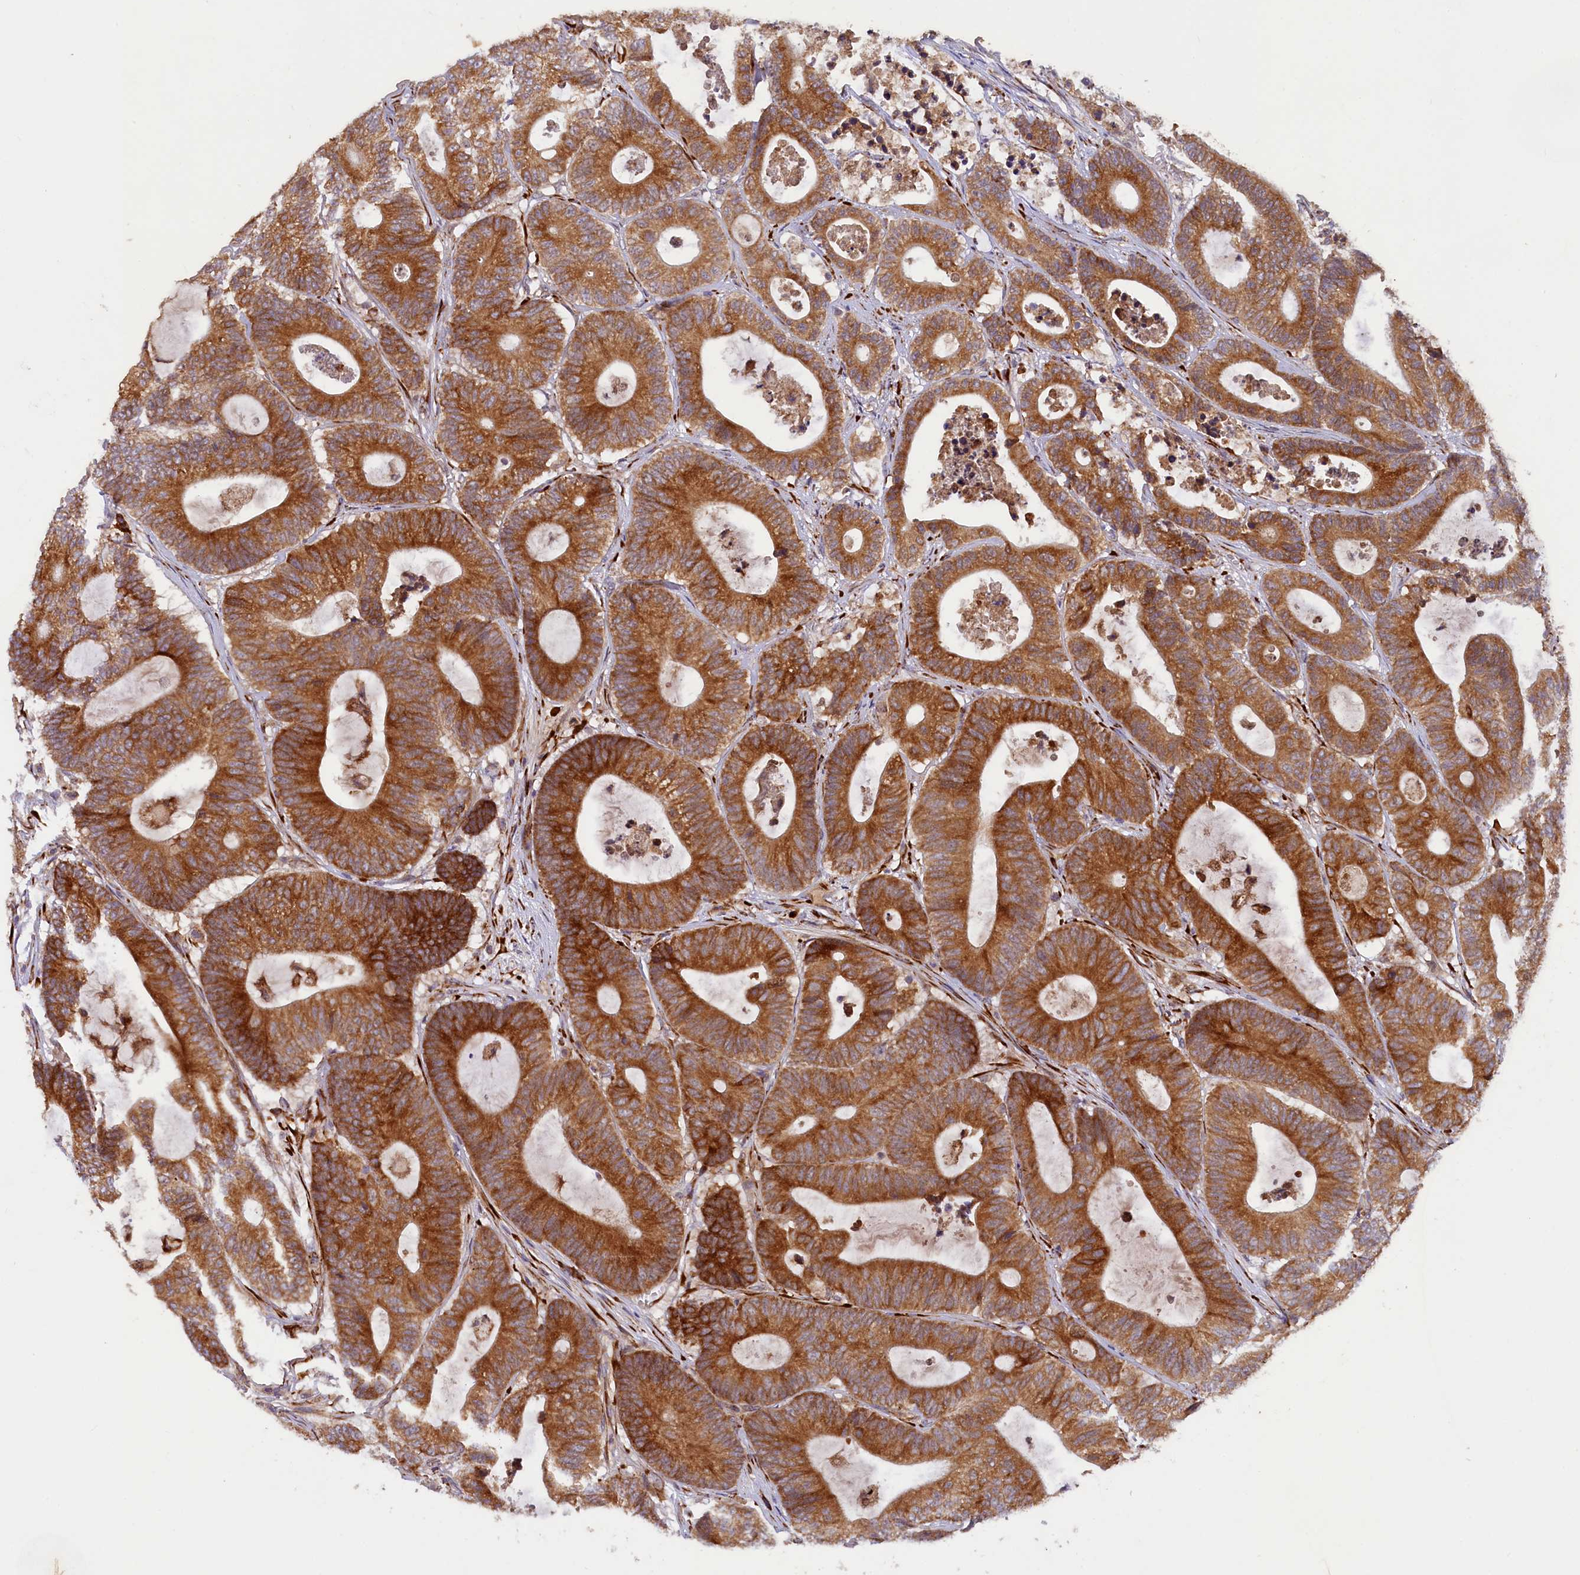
{"staining": {"intensity": "strong", "quantity": ">75%", "location": "cytoplasmic/membranous"}, "tissue": "colorectal cancer", "cell_type": "Tumor cells", "image_type": "cancer", "snomed": [{"axis": "morphology", "description": "Adenocarcinoma, NOS"}, {"axis": "topography", "description": "Colon"}], "caption": "Colorectal cancer stained with a brown dye exhibits strong cytoplasmic/membranous positive positivity in approximately >75% of tumor cells.", "gene": "SSC5D", "patient": {"sex": "female", "age": 84}}